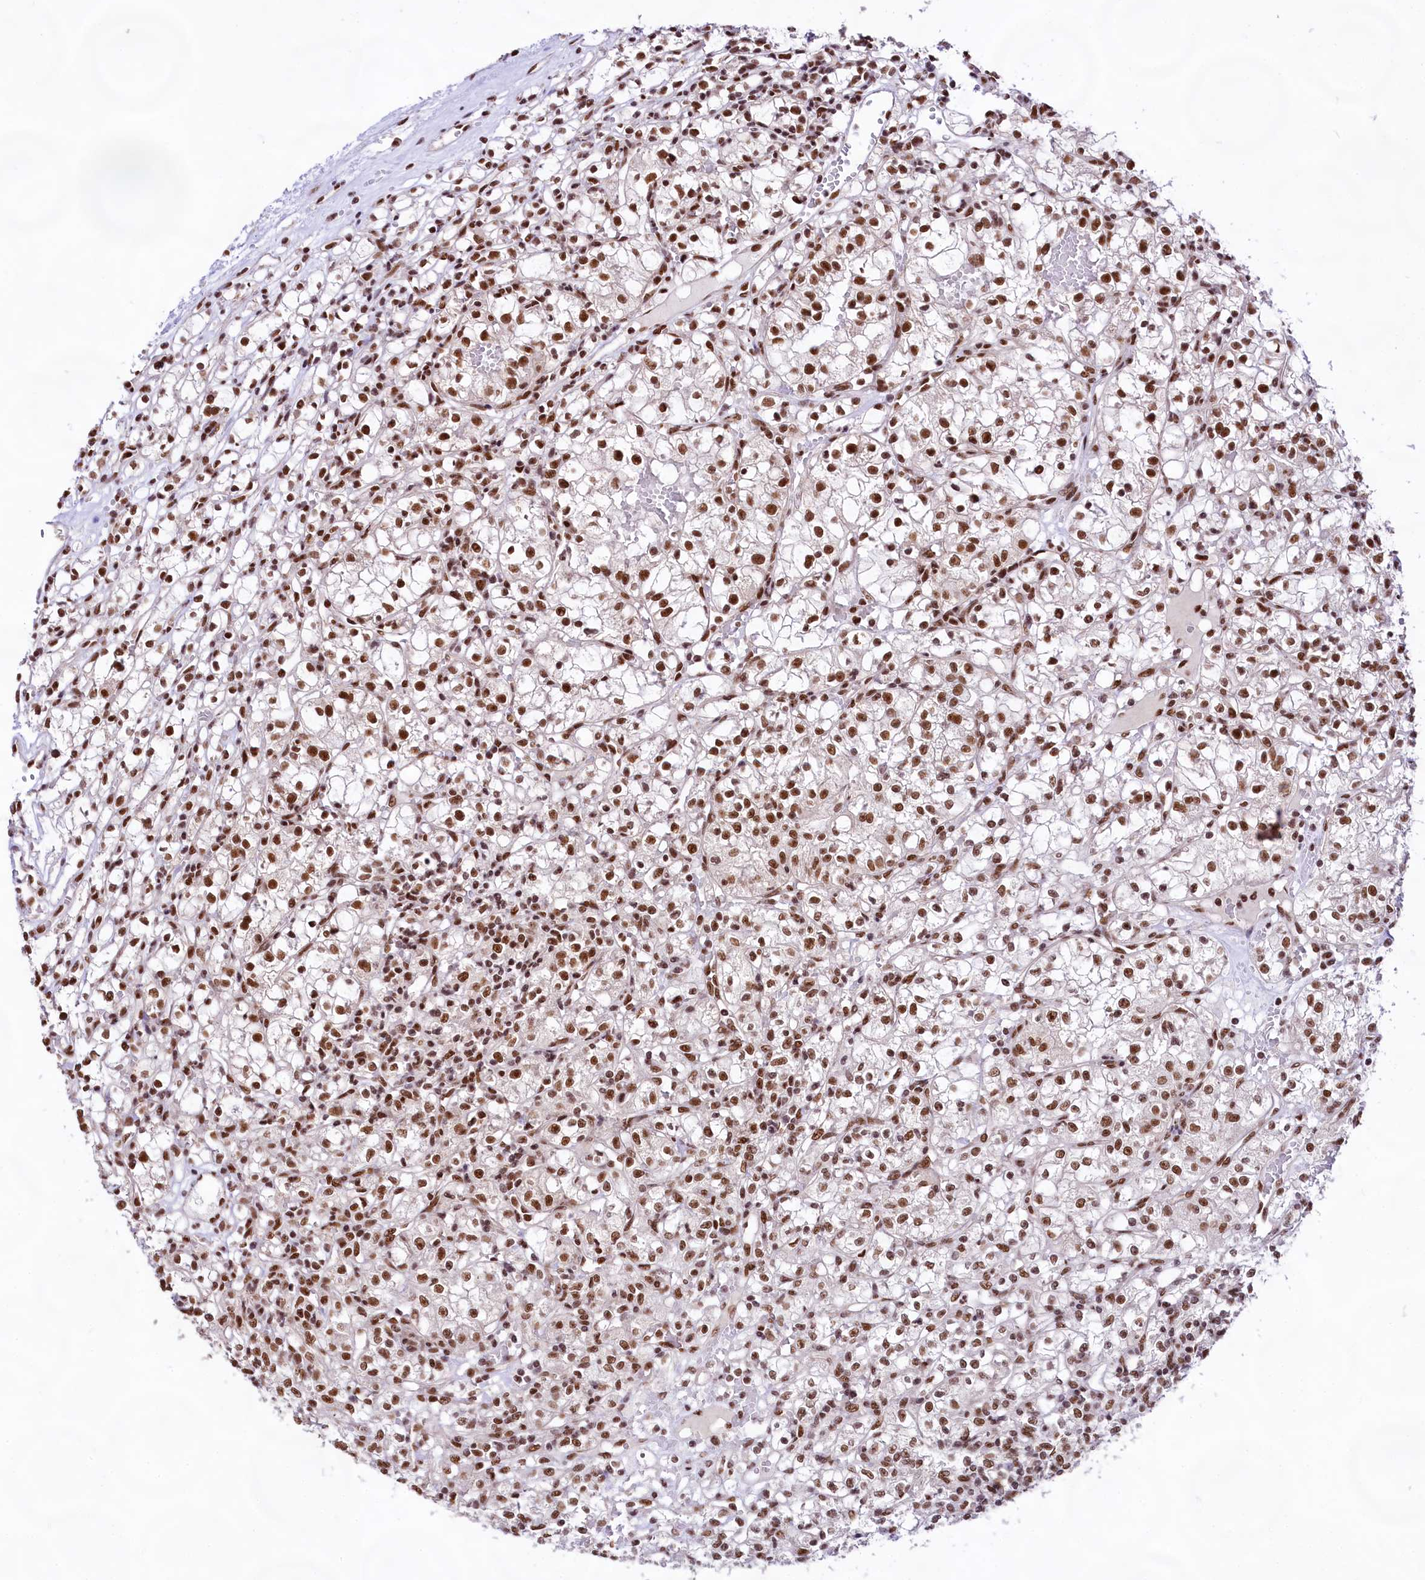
{"staining": {"intensity": "strong", "quantity": ">75%", "location": "nuclear"}, "tissue": "renal cancer", "cell_type": "Tumor cells", "image_type": "cancer", "snomed": [{"axis": "morphology", "description": "Adenocarcinoma, NOS"}, {"axis": "topography", "description": "Kidney"}], "caption": "Immunohistochemical staining of adenocarcinoma (renal) displays strong nuclear protein positivity in about >75% of tumor cells.", "gene": "HIRA", "patient": {"sex": "female", "age": 59}}